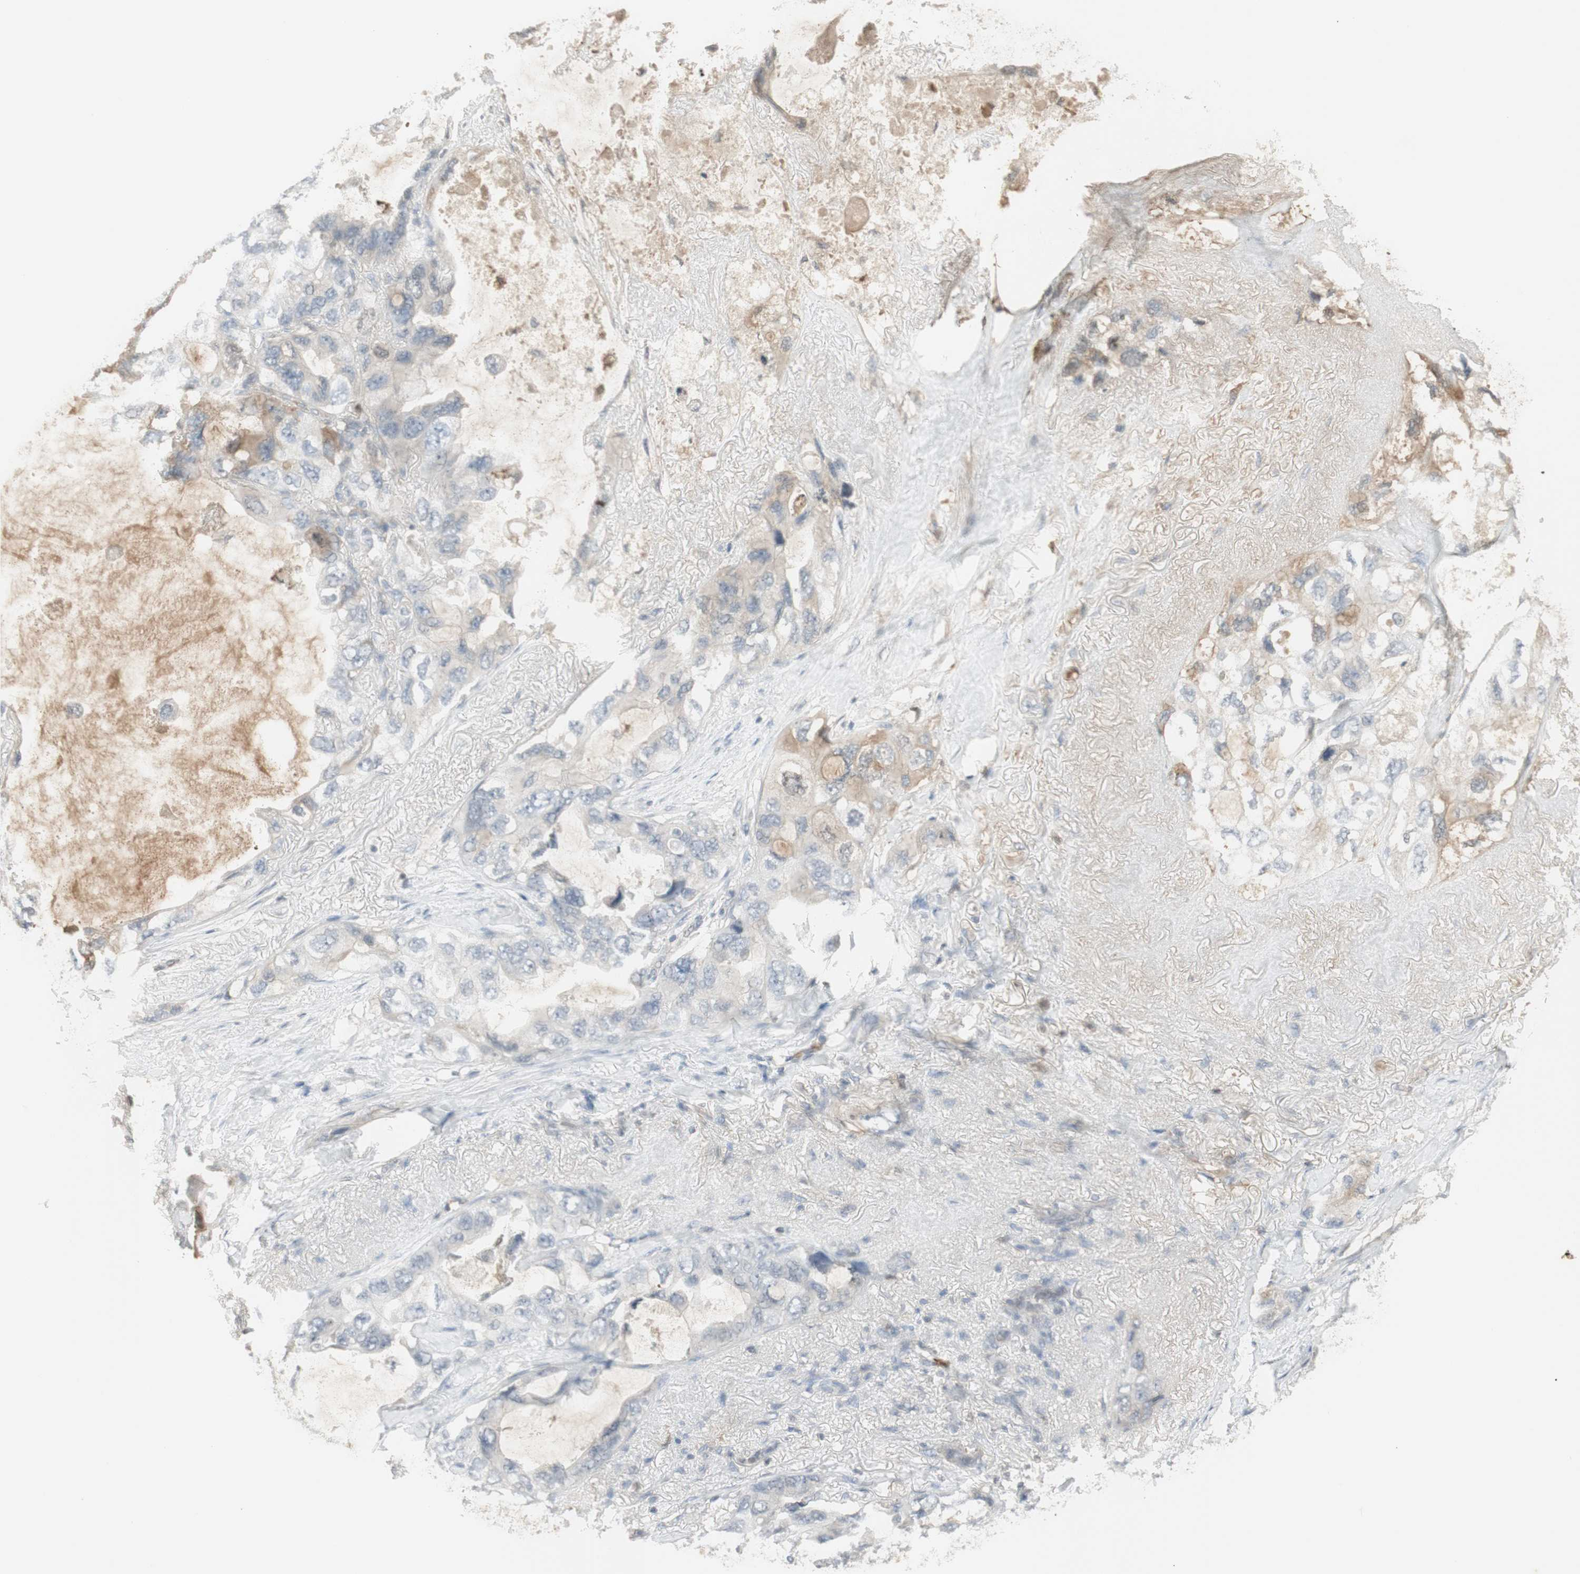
{"staining": {"intensity": "negative", "quantity": "none", "location": "none"}, "tissue": "lung cancer", "cell_type": "Tumor cells", "image_type": "cancer", "snomed": [{"axis": "morphology", "description": "Squamous cell carcinoma, NOS"}, {"axis": "topography", "description": "Lung"}], "caption": "The image exhibits no staining of tumor cells in lung cancer (squamous cell carcinoma).", "gene": "NID1", "patient": {"sex": "female", "age": 73}}